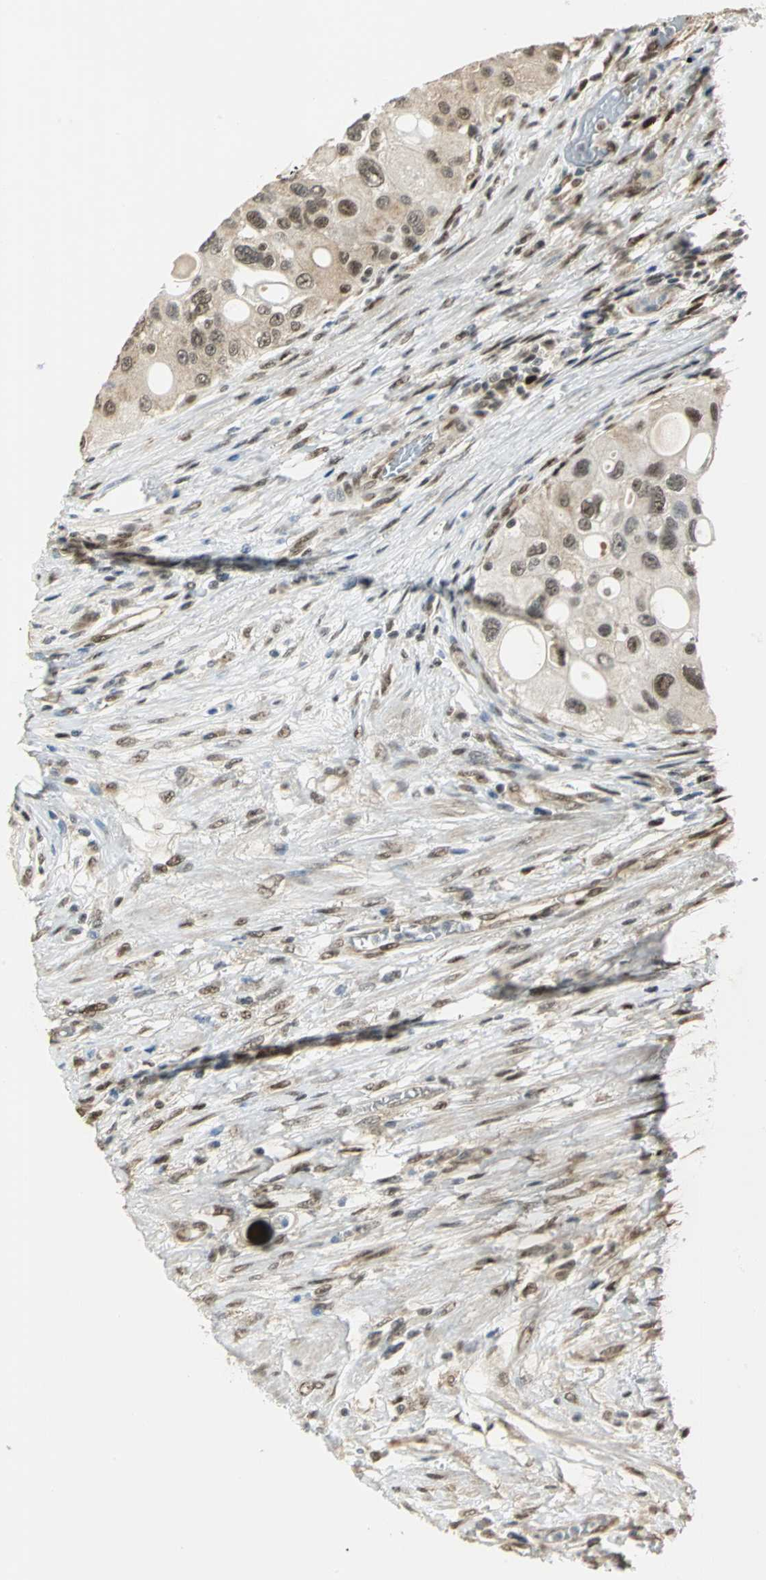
{"staining": {"intensity": "moderate", "quantity": "25%-75%", "location": "cytoplasmic/membranous,nuclear"}, "tissue": "urothelial cancer", "cell_type": "Tumor cells", "image_type": "cancer", "snomed": [{"axis": "morphology", "description": "Urothelial carcinoma, High grade"}, {"axis": "topography", "description": "Urinary bladder"}], "caption": "Immunohistochemical staining of high-grade urothelial carcinoma exhibits medium levels of moderate cytoplasmic/membranous and nuclear positivity in about 25%-75% of tumor cells. Using DAB (3,3'-diaminobenzidine) (brown) and hematoxylin (blue) stains, captured at high magnification using brightfield microscopy.", "gene": "DDX5", "patient": {"sex": "female", "age": 56}}